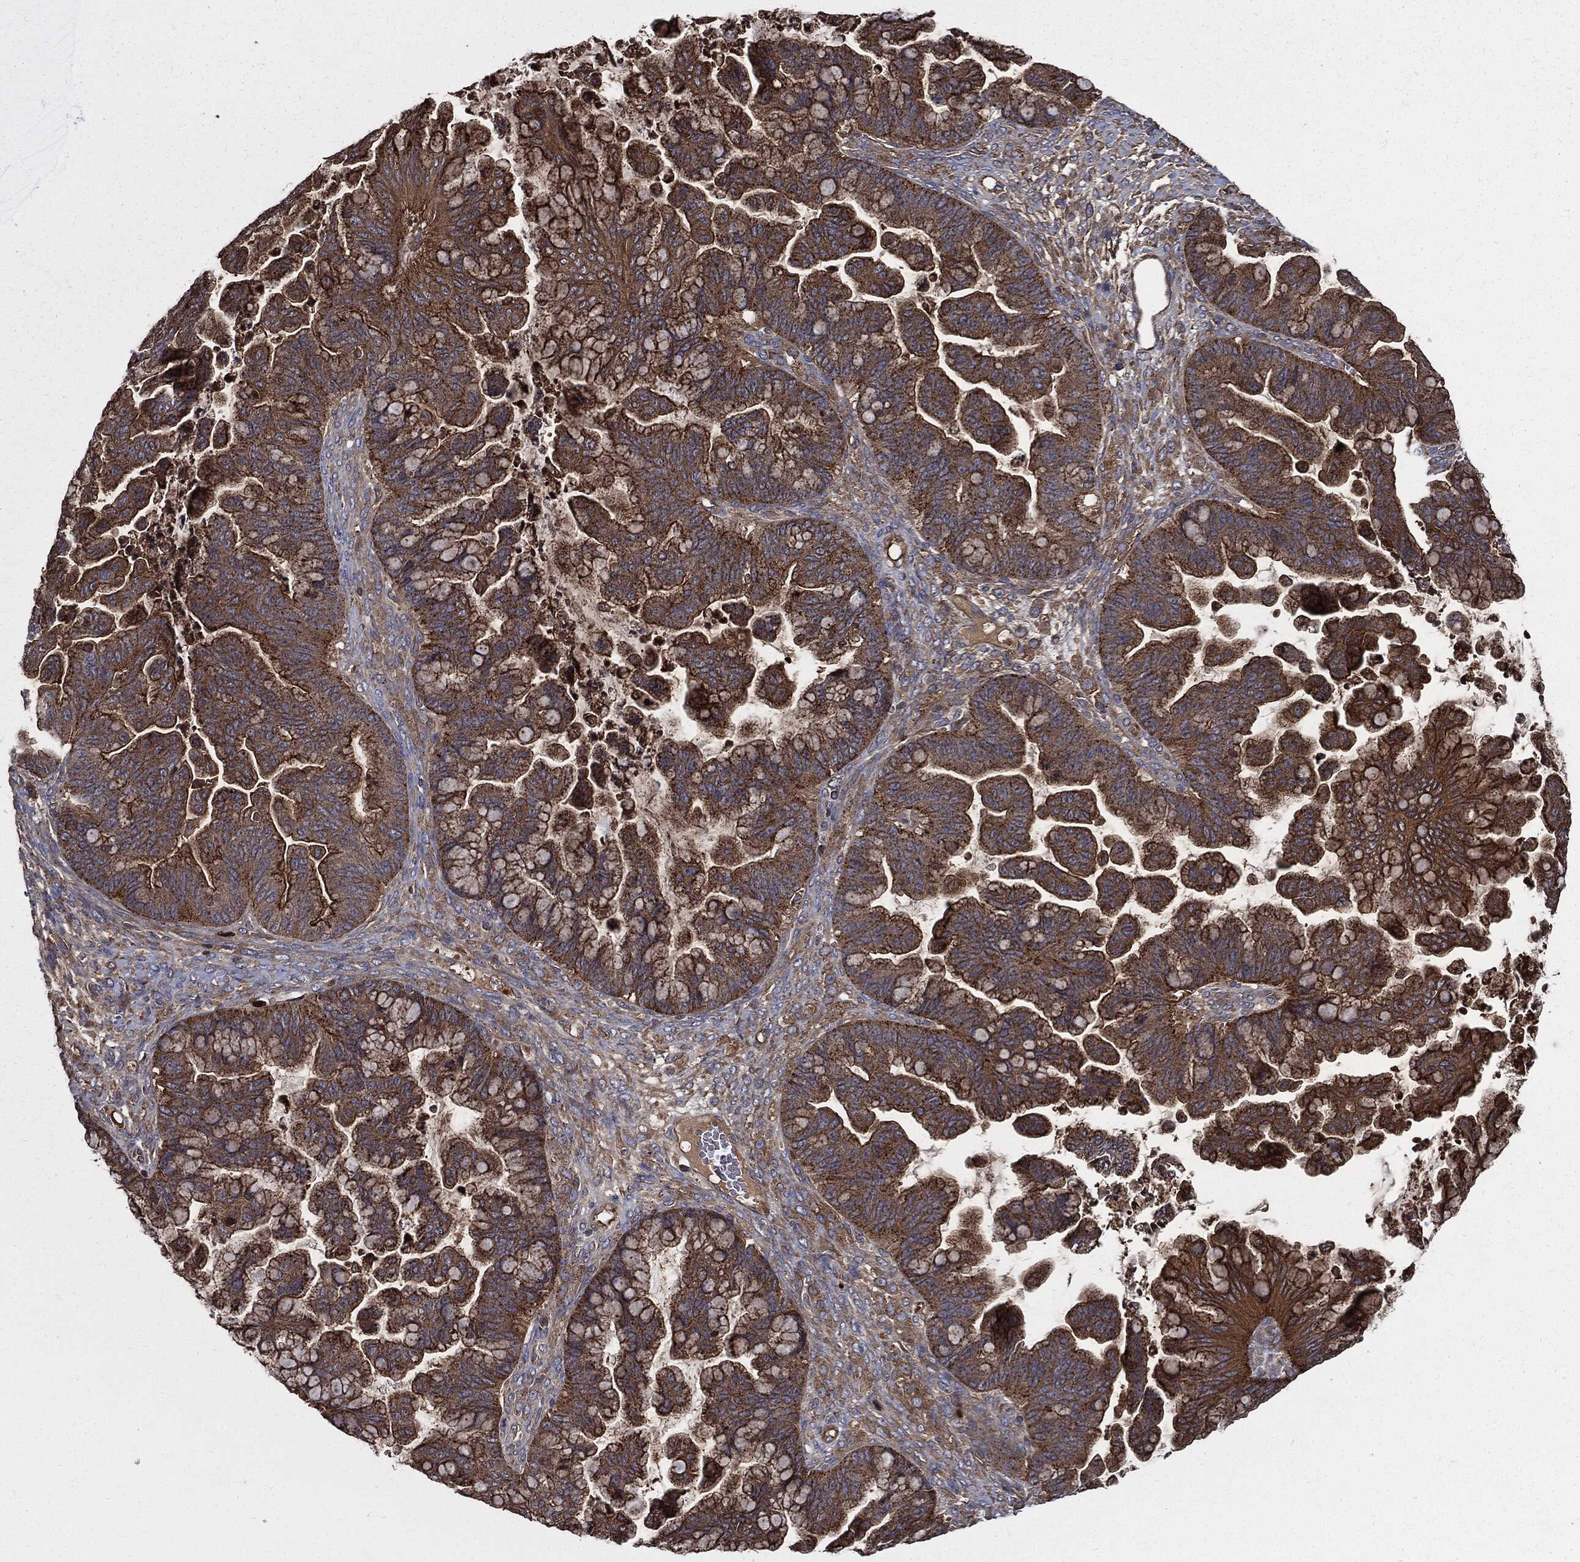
{"staining": {"intensity": "strong", "quantity": ">75%", "location": "cytoplasmic/membranous"}, "tissue": "ovarian cancer", "cell_type": "Tumor cells", "image_type": "cancer", "snomed": [{"axis": "morphology", "description": "Cystadenocarcinoma, mucinous, NOS"}, {"axis": "topography", "description": "Ovary"}], "caption": "A brown stain highlights strong cytoplasmic/membranous expression of a protein in mucinous cystadenocarcinoma (ovarian) tumor cells. (IHC, brightfield microscopy, high magnification).", "gene": "PDCD6IP", "patient": {"sex": "female", "age": 67}}